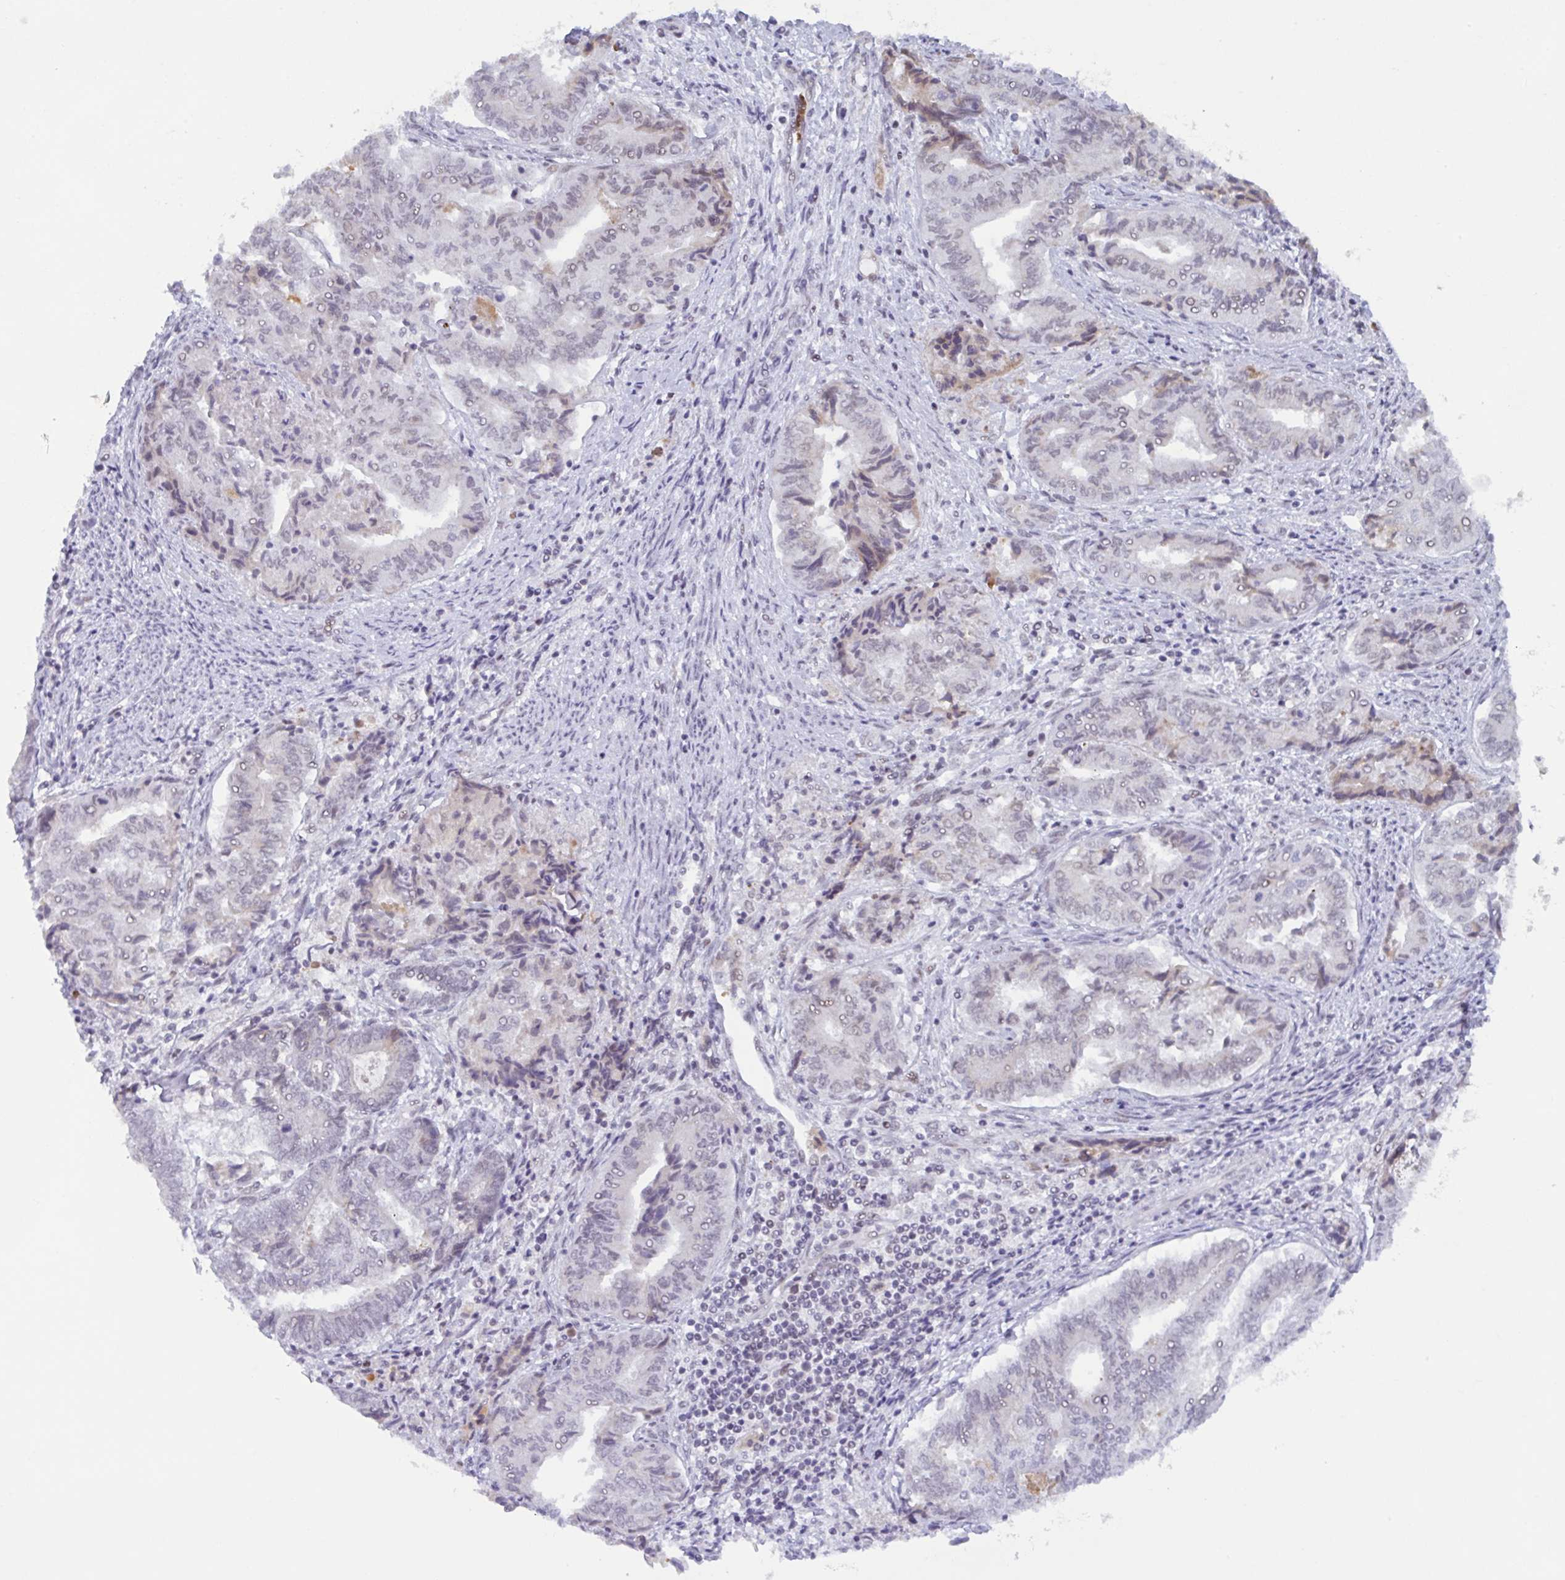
{"staining": {"intensity": "weak", "quantity": "<25%", "location": "nuclear"}, "tissue": "endometrial cancer", "cell_type": "Tumor cells", "image_type": "cancer", "snomed": [{"axis": "morphology", "description": "Adenocarcinoma, NOS"}, {"axis": "topography", "description": "Endometrium"}], "caption": "Immunohistochemical staining of endometrial cancer demonstrates no significant expression in tumor cells. (DAB immunohistochemistry visualized using brightfield microscopy, high magnification).", "gene": "PLG", "patient": {"sex": "female", "age": 80}}